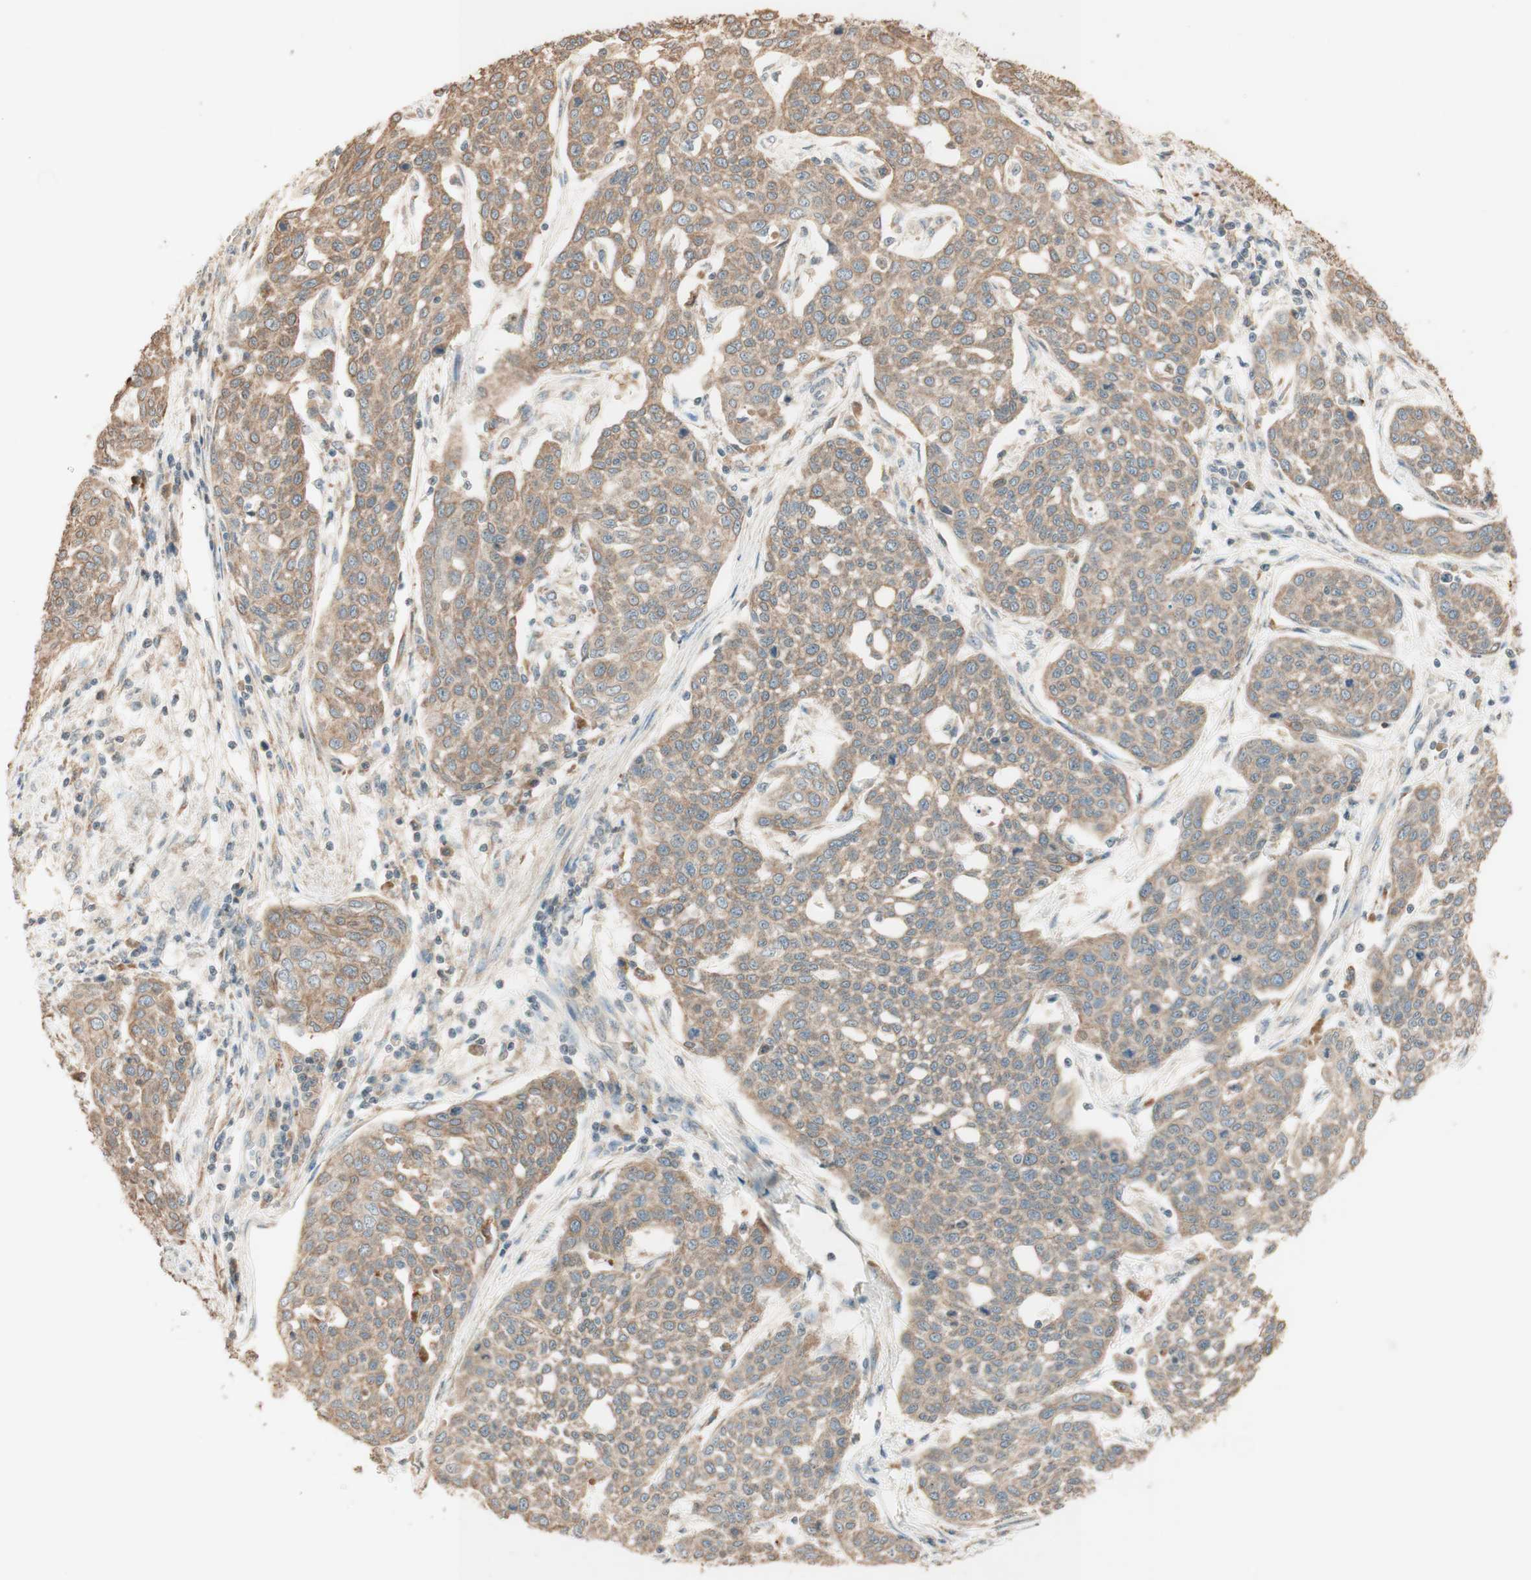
{"staining": {"intensity": "weak", "quantity": ">75%", "location": "cytoplasmic/membranous"}, "tissue": "cervical cancer", "cell_type": "Tumor cells", "image_type": "cancer", "snomed": [{"axis": "morphology", "description": "Squamous cell carcinoma, NOS"}, {"axis": "topography", "description": "Cervix"}], "caption": "Immunohistochemistry (IHC) of human squamous cell carcinoma (cervical) exhibits low levels of weak cytoplasmic/membranous expression in approximately >75% of tumor cells. Using DAB (3,3'-diaminobenzidine) (brown) and hematoxylin (blue) stains, captured at high magnification using brightfield microscopy.", "gene": "CLCN2", "patient": {"sex": "female", "age": 34}}